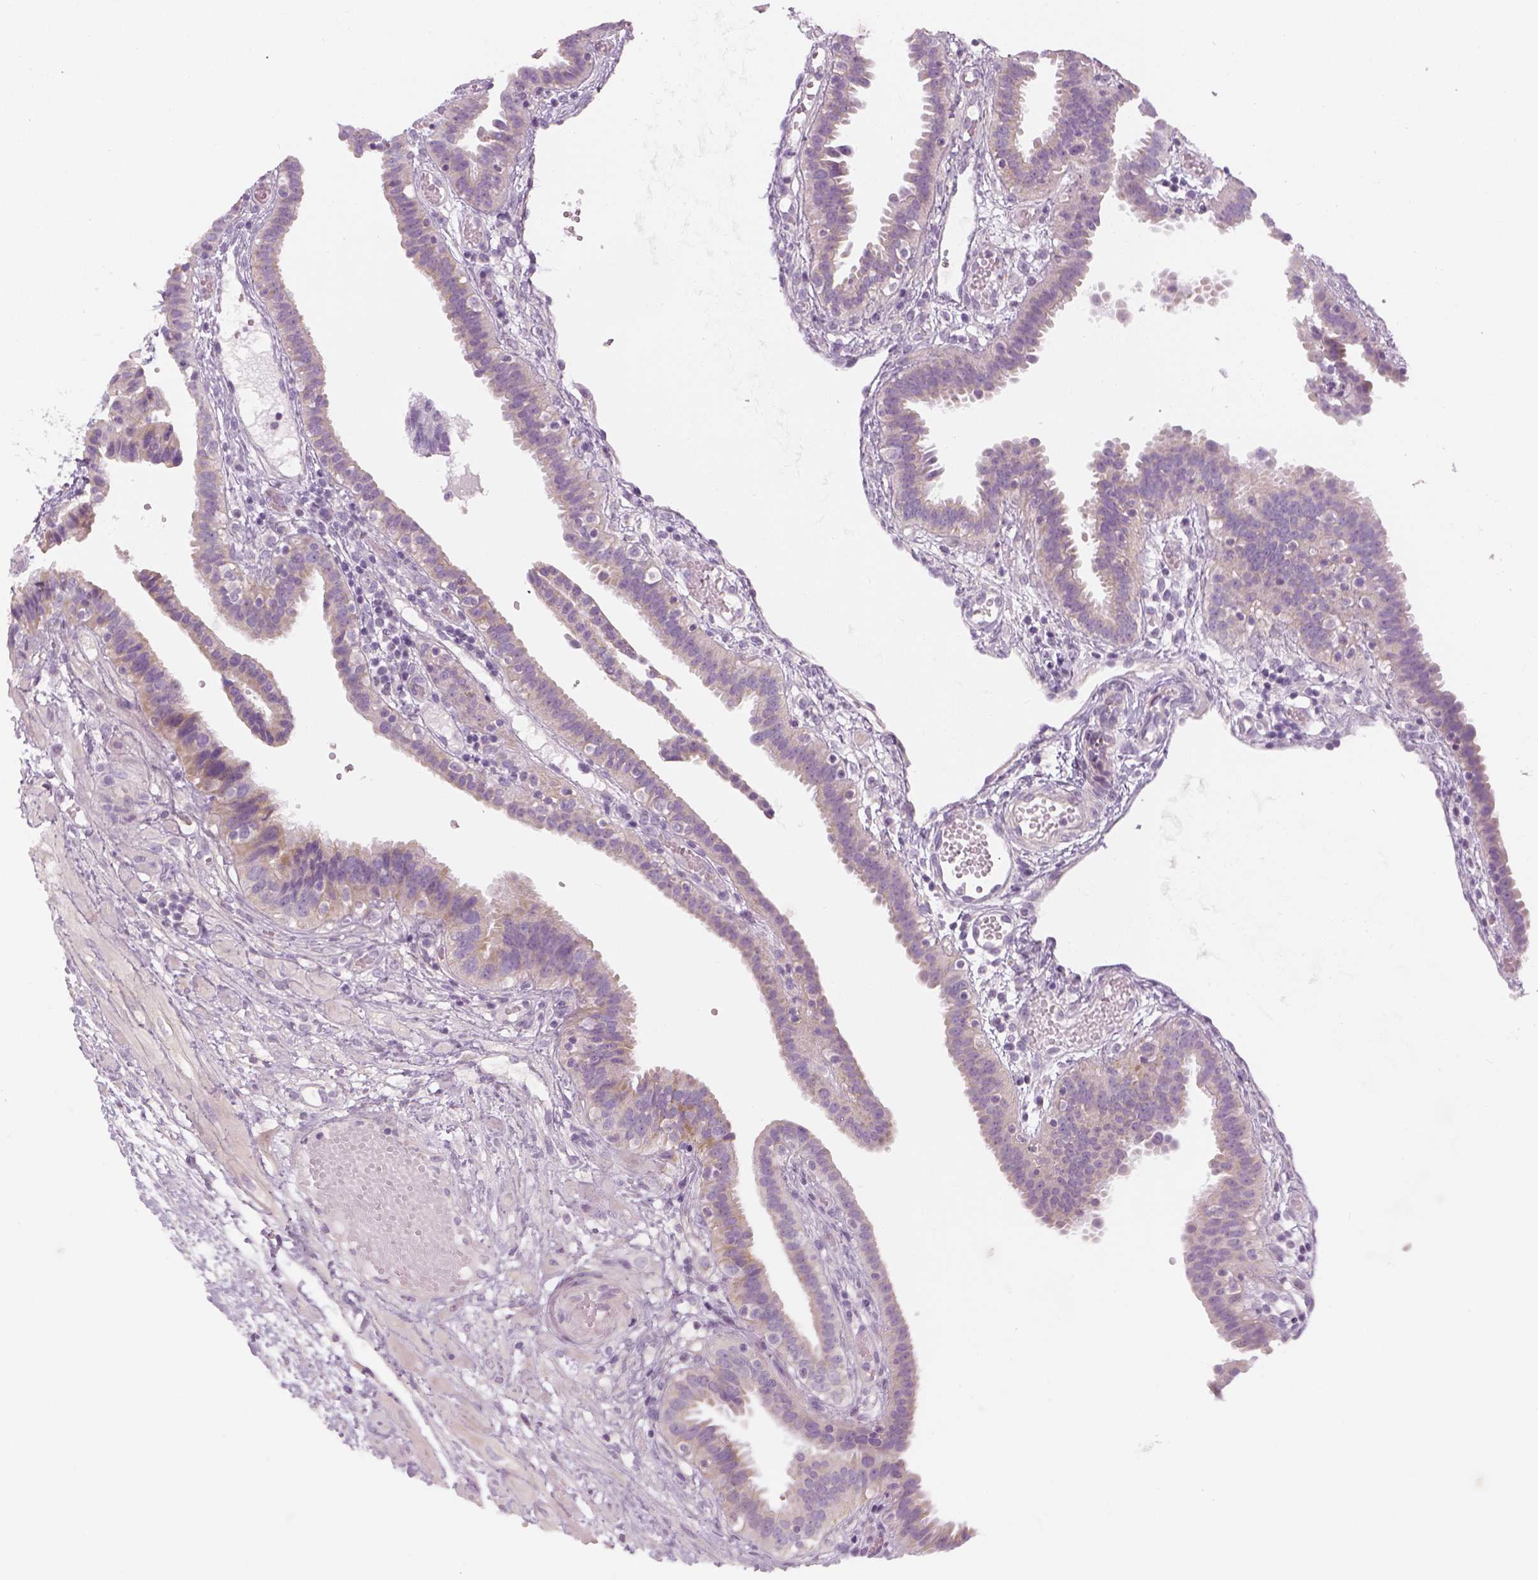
{"staining": {"intensity": "negative", "quantity": "none", "location": "none"}, "tissue": "fallopian tube", "cell_type": "Glandular cells", "image_type": "normal", "snomed": [{"axis": "morphology", "description": "Normal tissue, NOS"}, {"axis": "topography", "description": "Fallopian tube"}], "caption": "DAB (3,3'-diaminobenzidine) immunohistochemical staining of benign fallopian tube shows no significant expression in glandular cells.", "gene": "PRAME", "patient": {"sex": "female", "age": 37}}